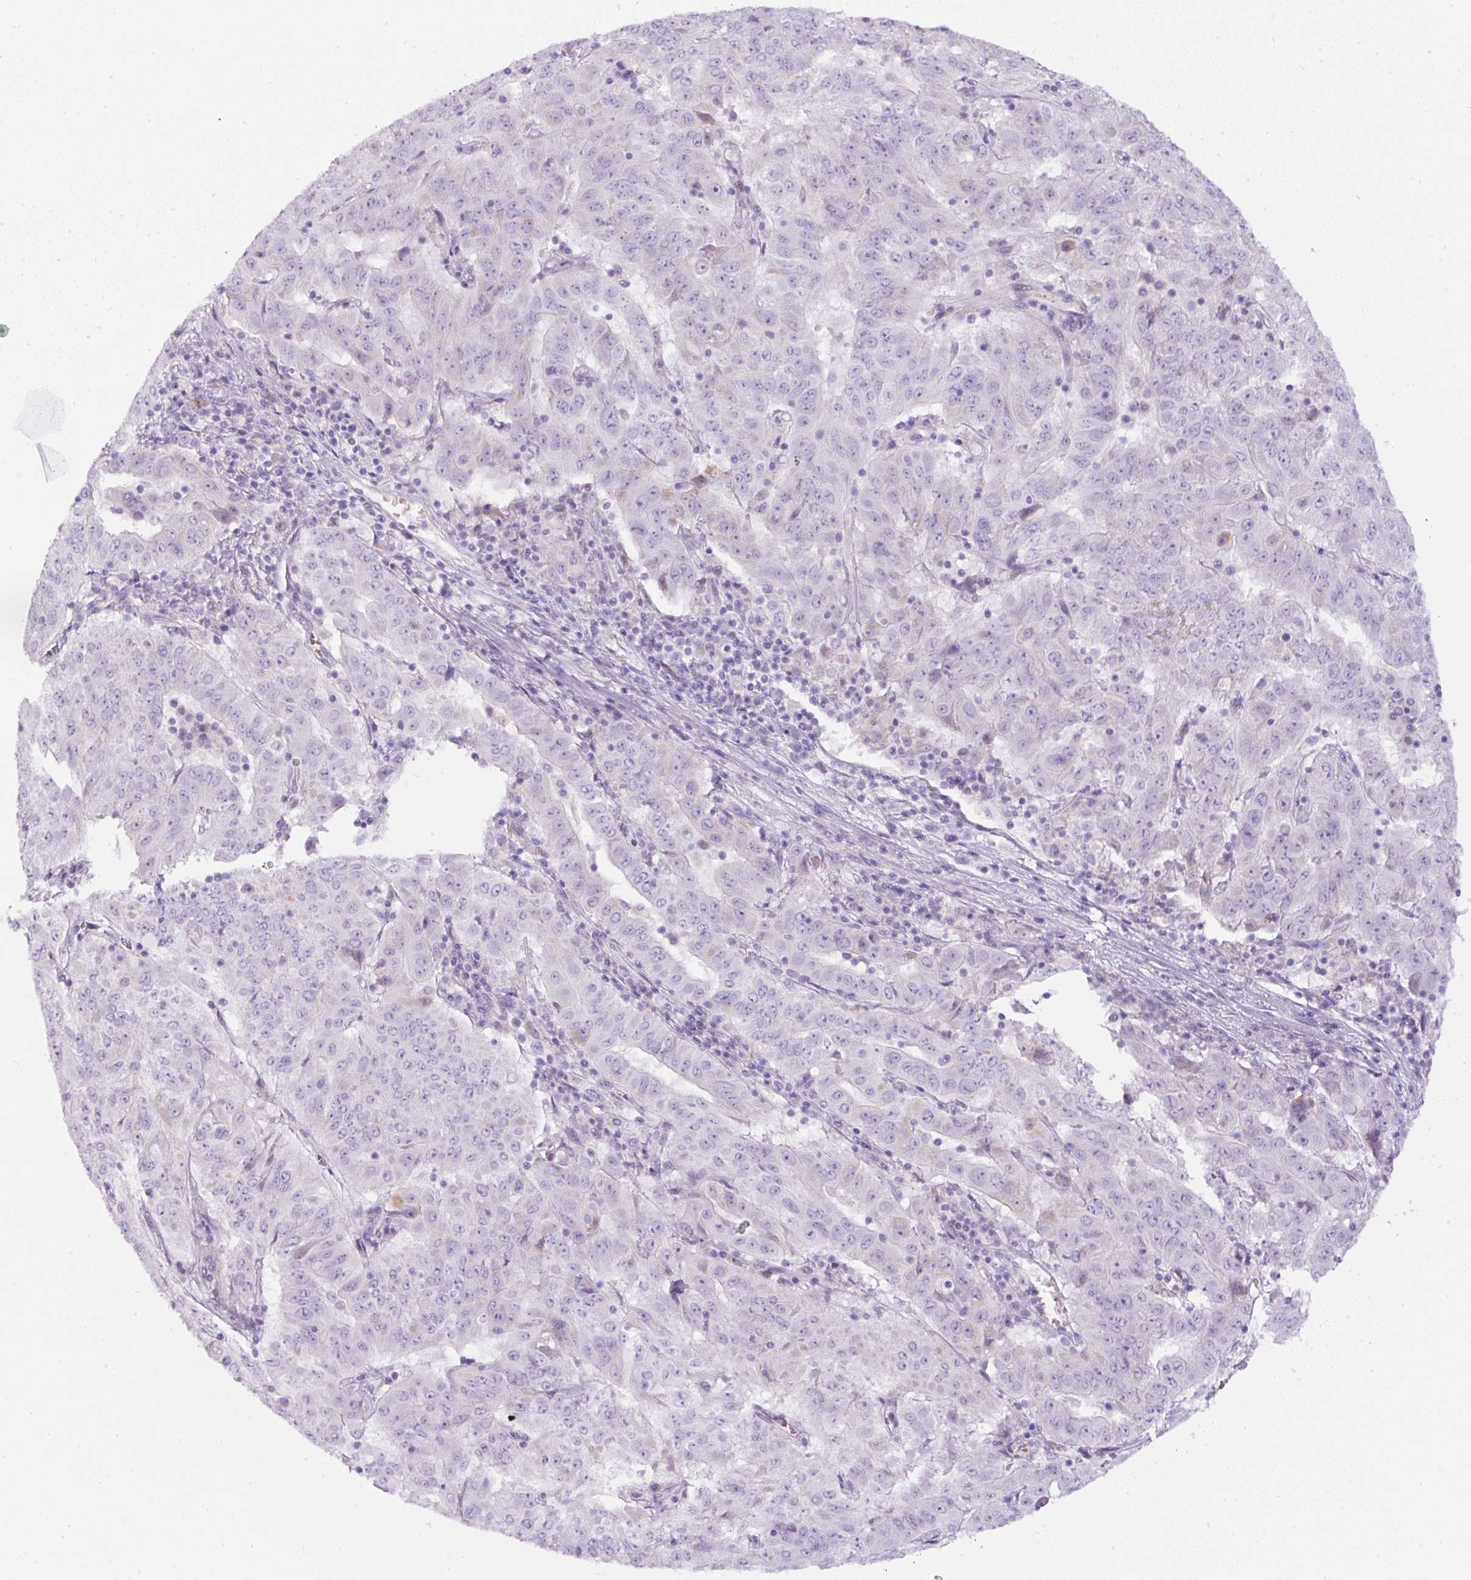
{"staining": {"intensity": "negative", "quantity": "none", "location": "none"}, "tissue": "pancreatic cancer", "cell_type": "Tumor cells", "image_type": "cancer", "snomed": [{"axis": "morphology", "description": "Adenocarcinoma, NOS"}, {"axis": "topography", "description": "Pancreas"}], "caption": "Tumor cells are negative for protein expression in human adenocarcinoma (pancreatic). (IHC, brightfield microscopy, high magnification).", "gene": "FGFBP3", "patient": {"sex": "male", "age": 63}}